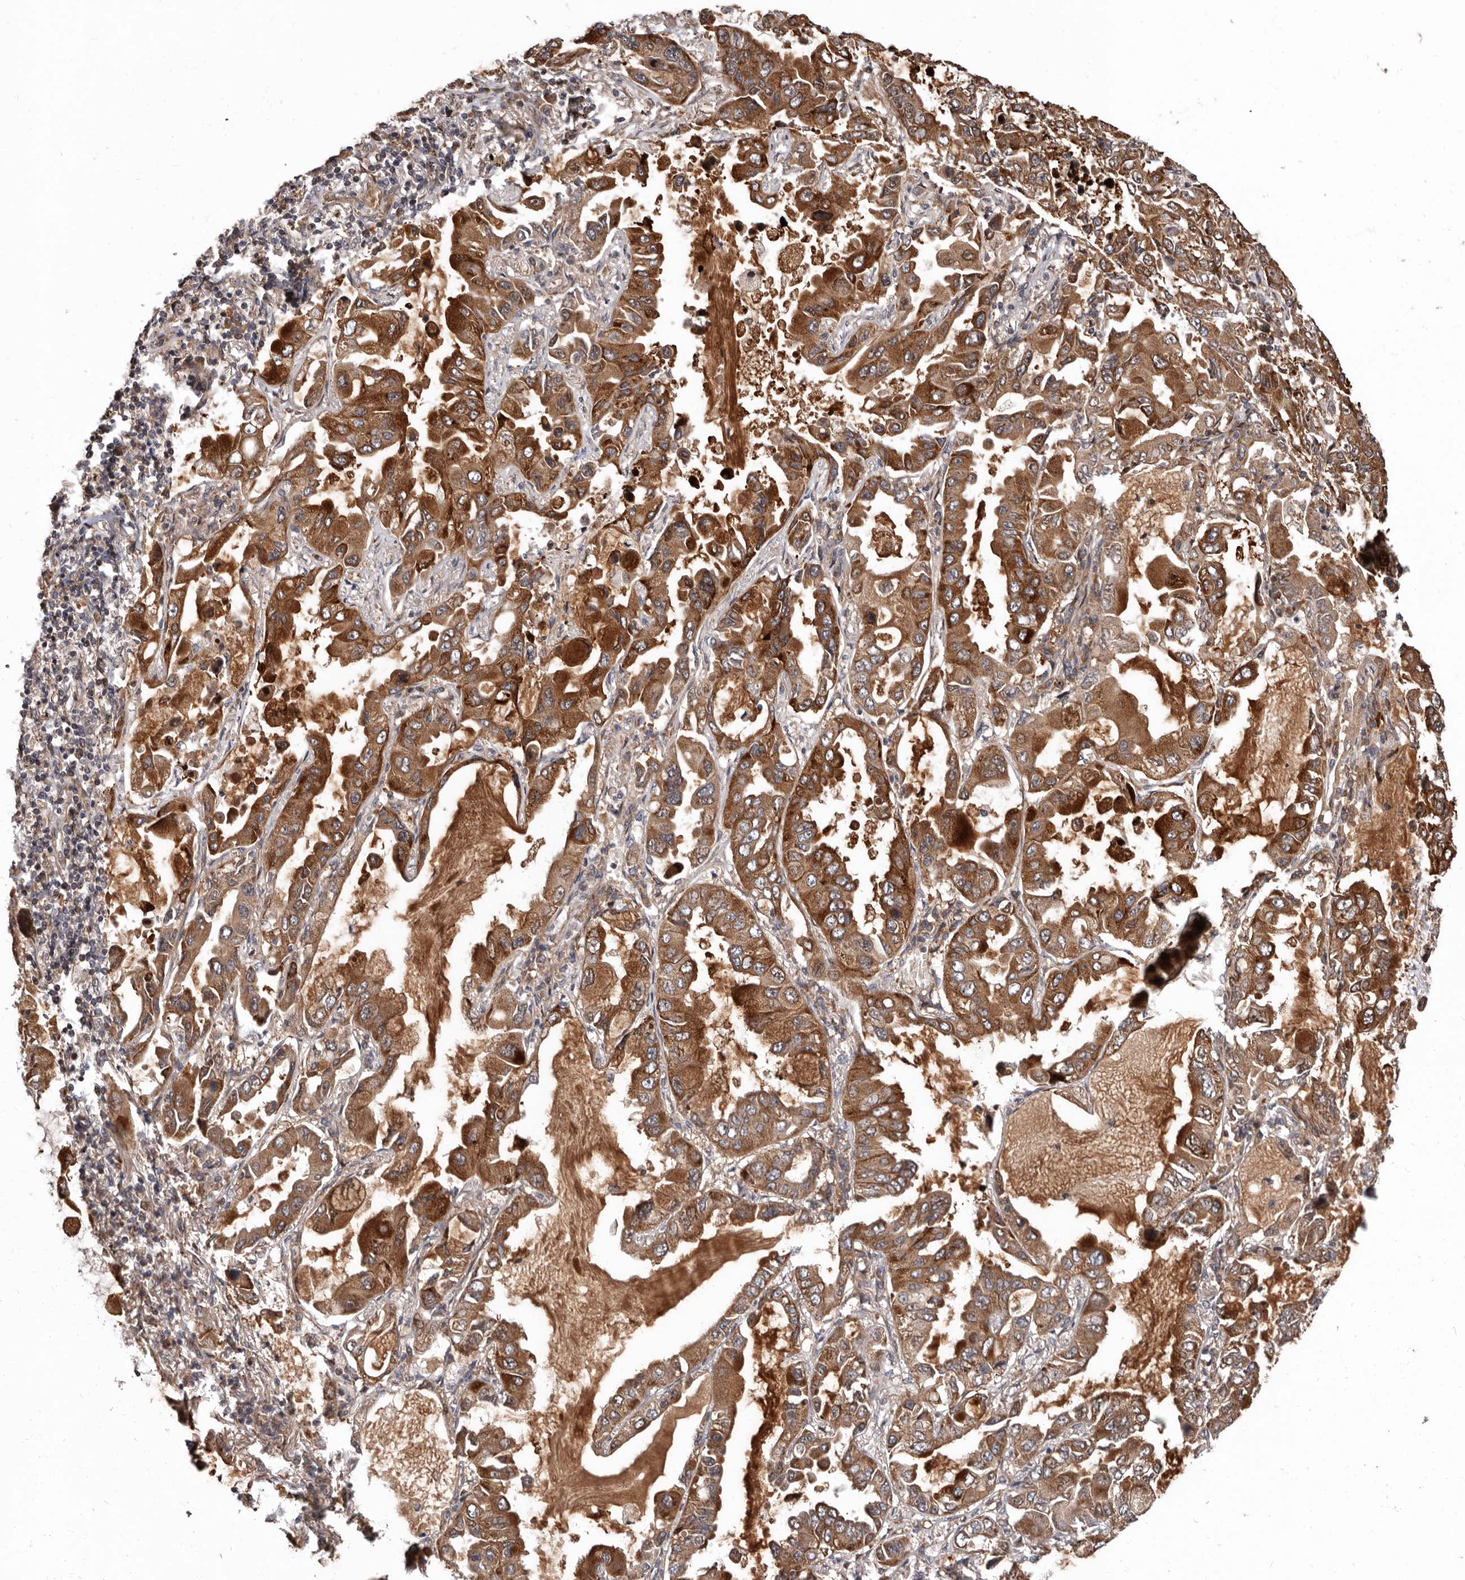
{"staining": {"intensity": "moderate", "quantity": ">75%", "location": "cytoplasmic/membranous"}, "tissue": "lung cancer", "cell_type": "Tumor cells", "image_type": "cancer", "snomed": [{"axis": "morphology", "description": "Adenocarcinoma, NOS"}, {"axis": "topography", "description": "Lung"}], "caption": "Adenocarcinoma (lung) was stained to show a protein in brown. There is medium levels of moderate cytoplasmic/membranous staining in about >75% of tumor cells. The protein is stained brown, and the nuclei are stained in blue (DAB IHC with brightfield microscopy, high magnification).", "gene": "WEE2", "patient": {"sex": "male", "age": 64}}